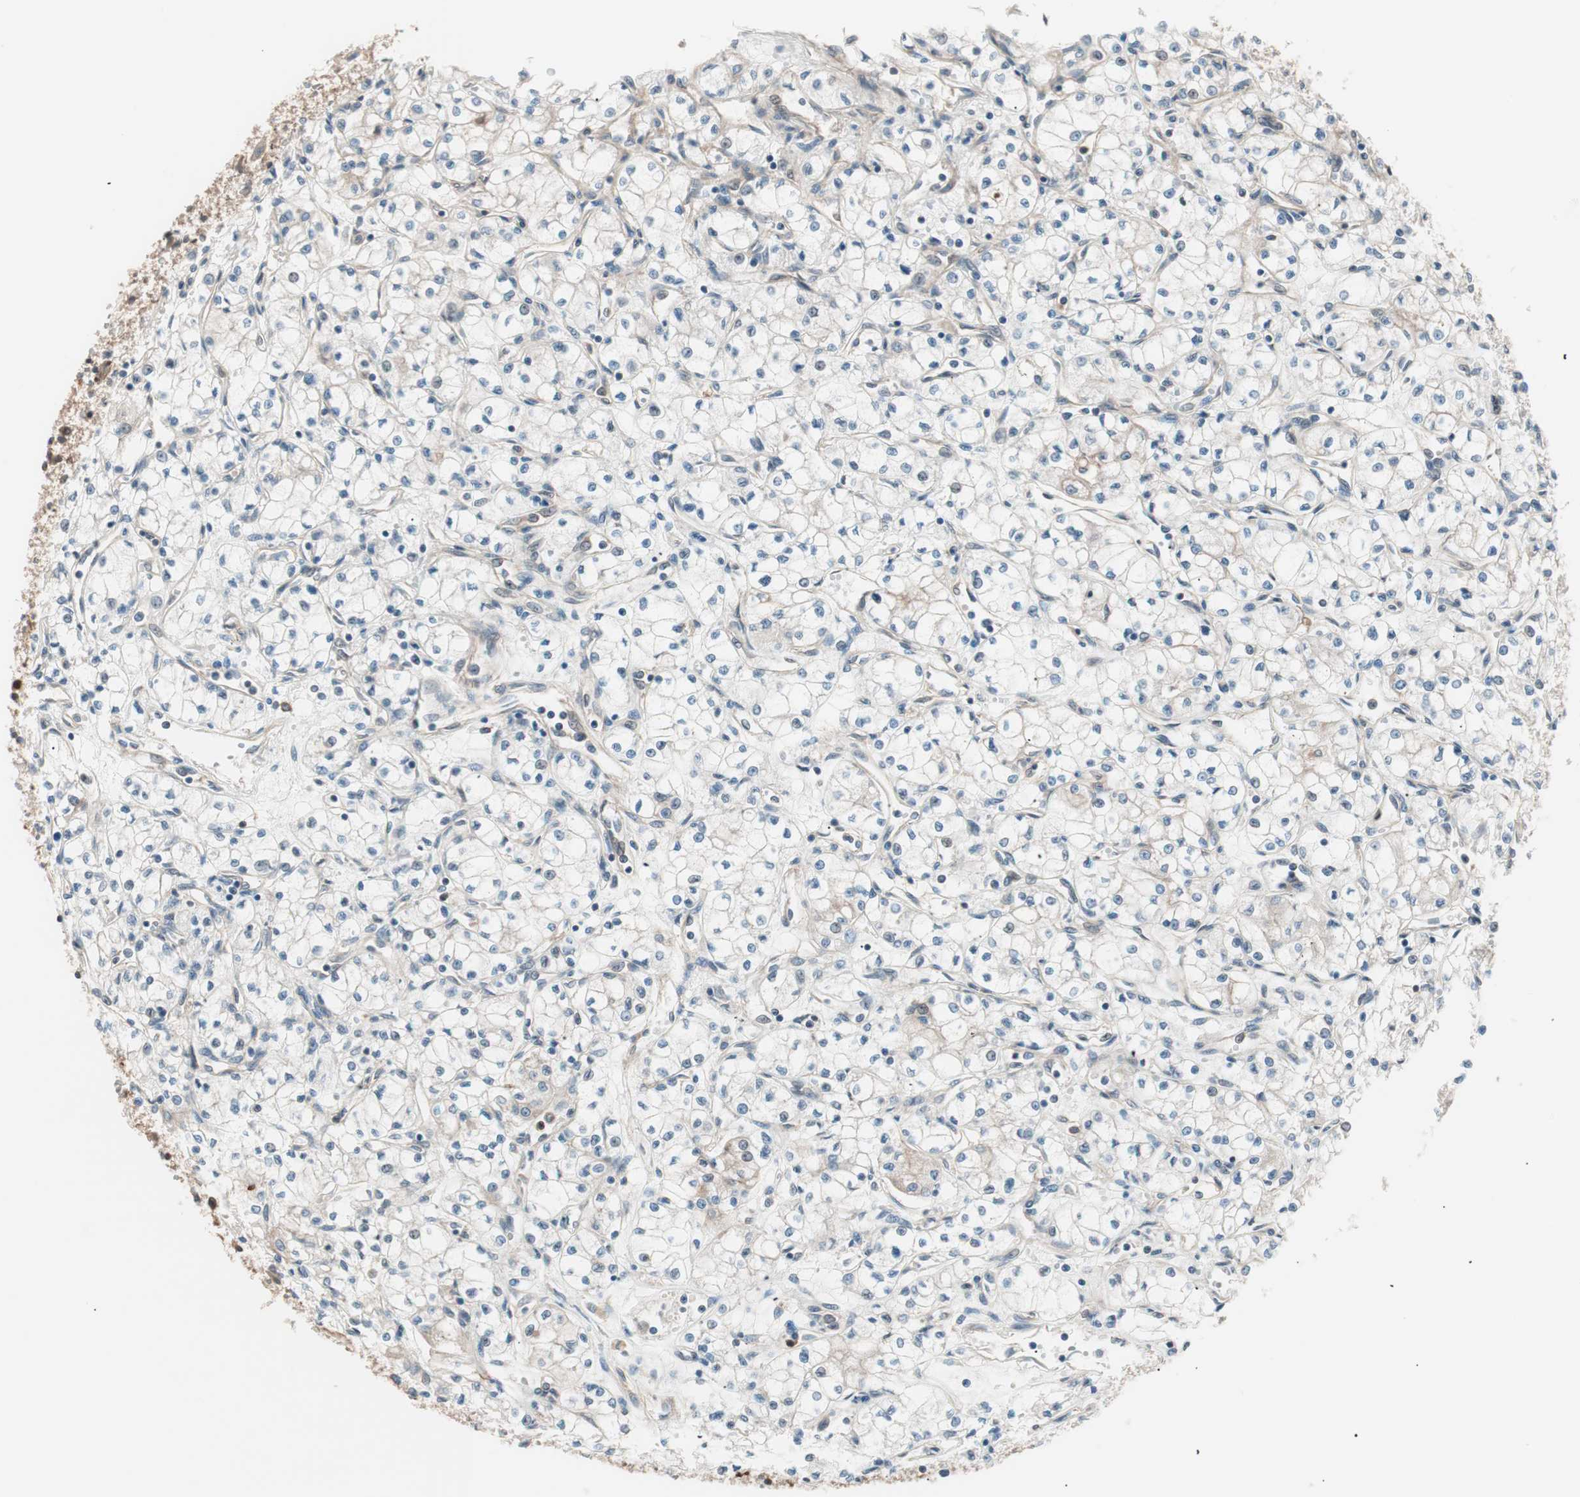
{"staining": {"intensity": "negative", "quantity": "none", "location": "none"}, "tissue": "renal cancer", "cell_type": "Tumor cells", "image_type": "cancer", "snomed": [{"axis": "morphology", "description": "Normal tissue, NOS"}, {"axis": "morphology", "description": "Adenocarcinoma, NOS"}, {"axis": "topography", "description": "Kidney"}], "caption": "Tumor cells are negative for brown protein staining in adenocarcinoma (renal).", "gene": "TSG101", "patient": {"sex": "male", "age": 59}}